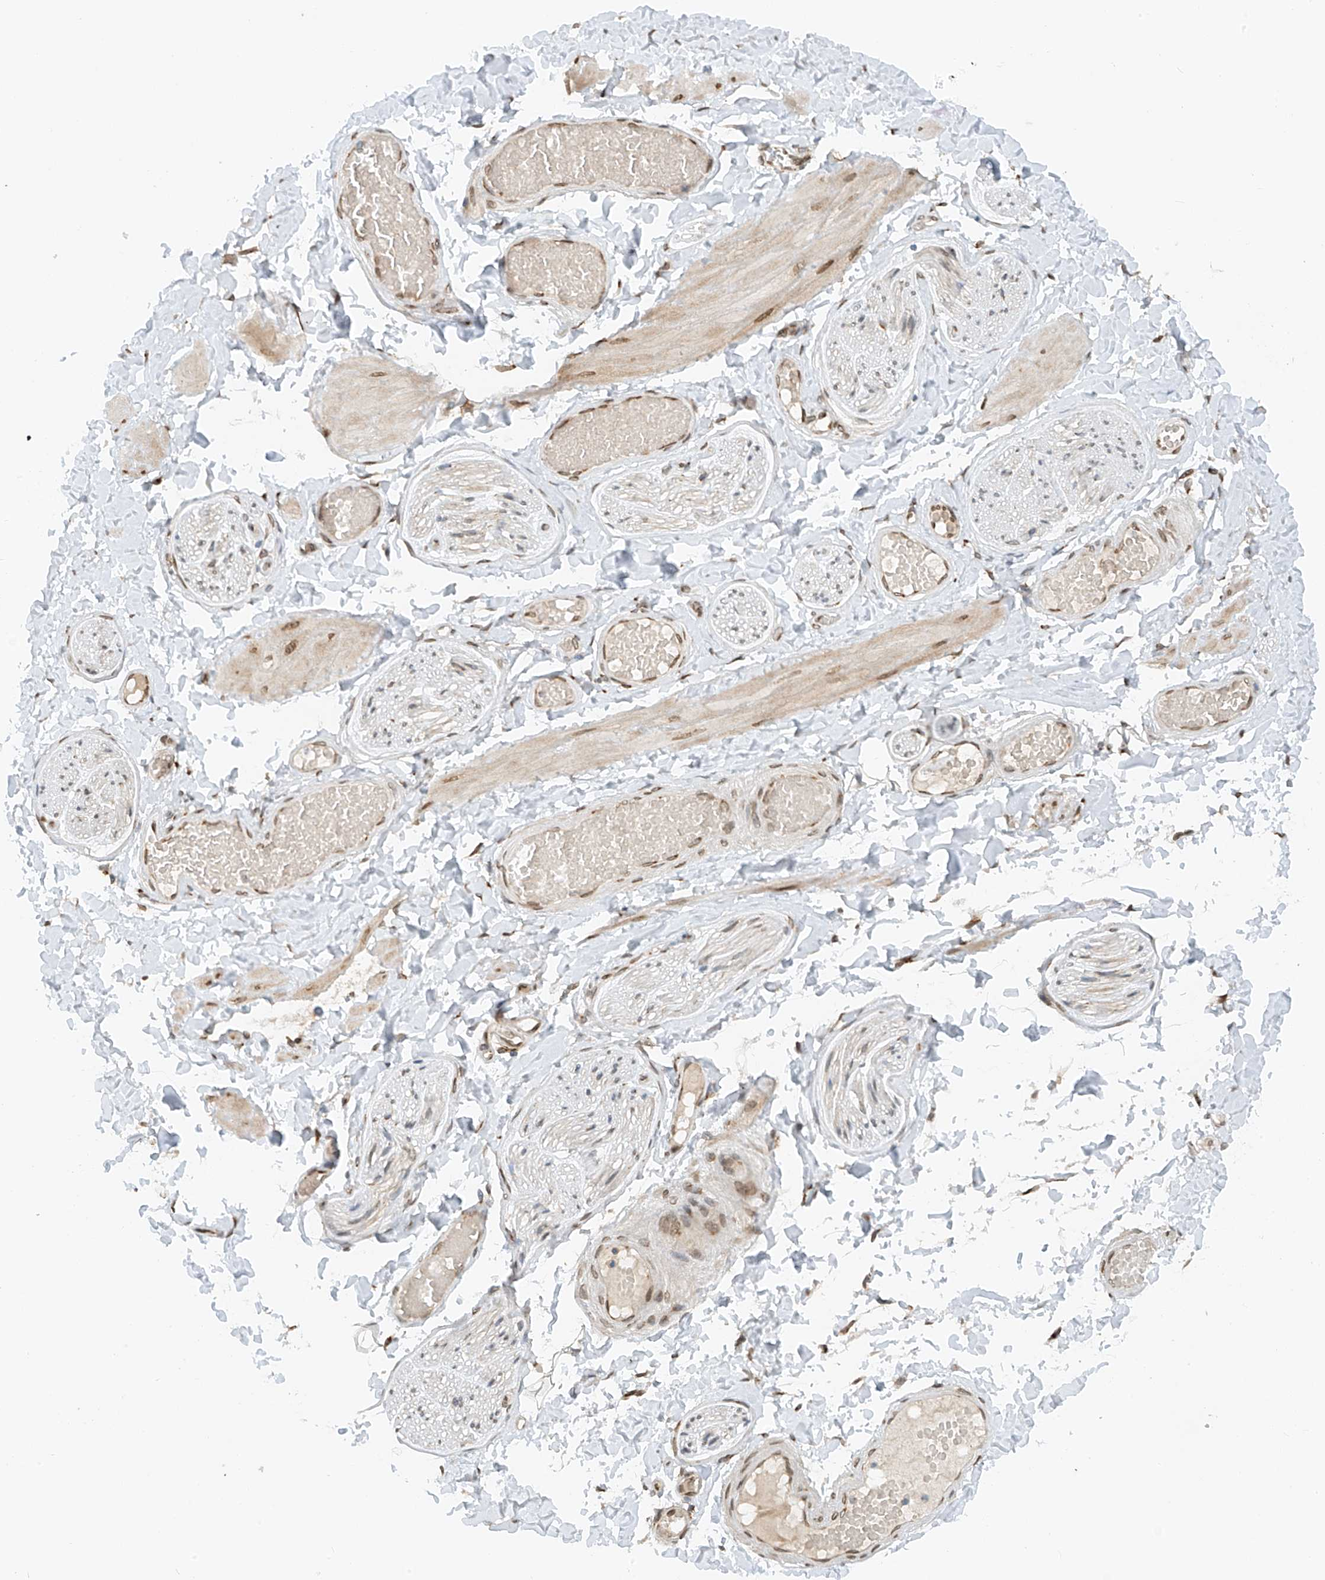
{"staining": {"intensity": "negative", "quantity": "none", "location": "none"}, "tissue": "adipose tissue", "cell_type": "Adipocytes", "image_type": "normal", "snomed": [{"axis": "morphology", "description": "Normal tissue, NOS"}, {"axis": "topography", "description": "Adipose tissue"}, {"axis": "topography", "description": "Vascular tissue"}, {"axis": "topography", "description": "Peripheral nerve tissue"}], "caption": "The IHC micrograph has no significant staining in adipocytes of adipose tissue. (DAB (3,3'-diaminobenzidine) immunohistochemistry visualized using brightfield microscopy, high magnification).", "gene": "STARD9", "patient": {"sex": "male", "age": 25}}